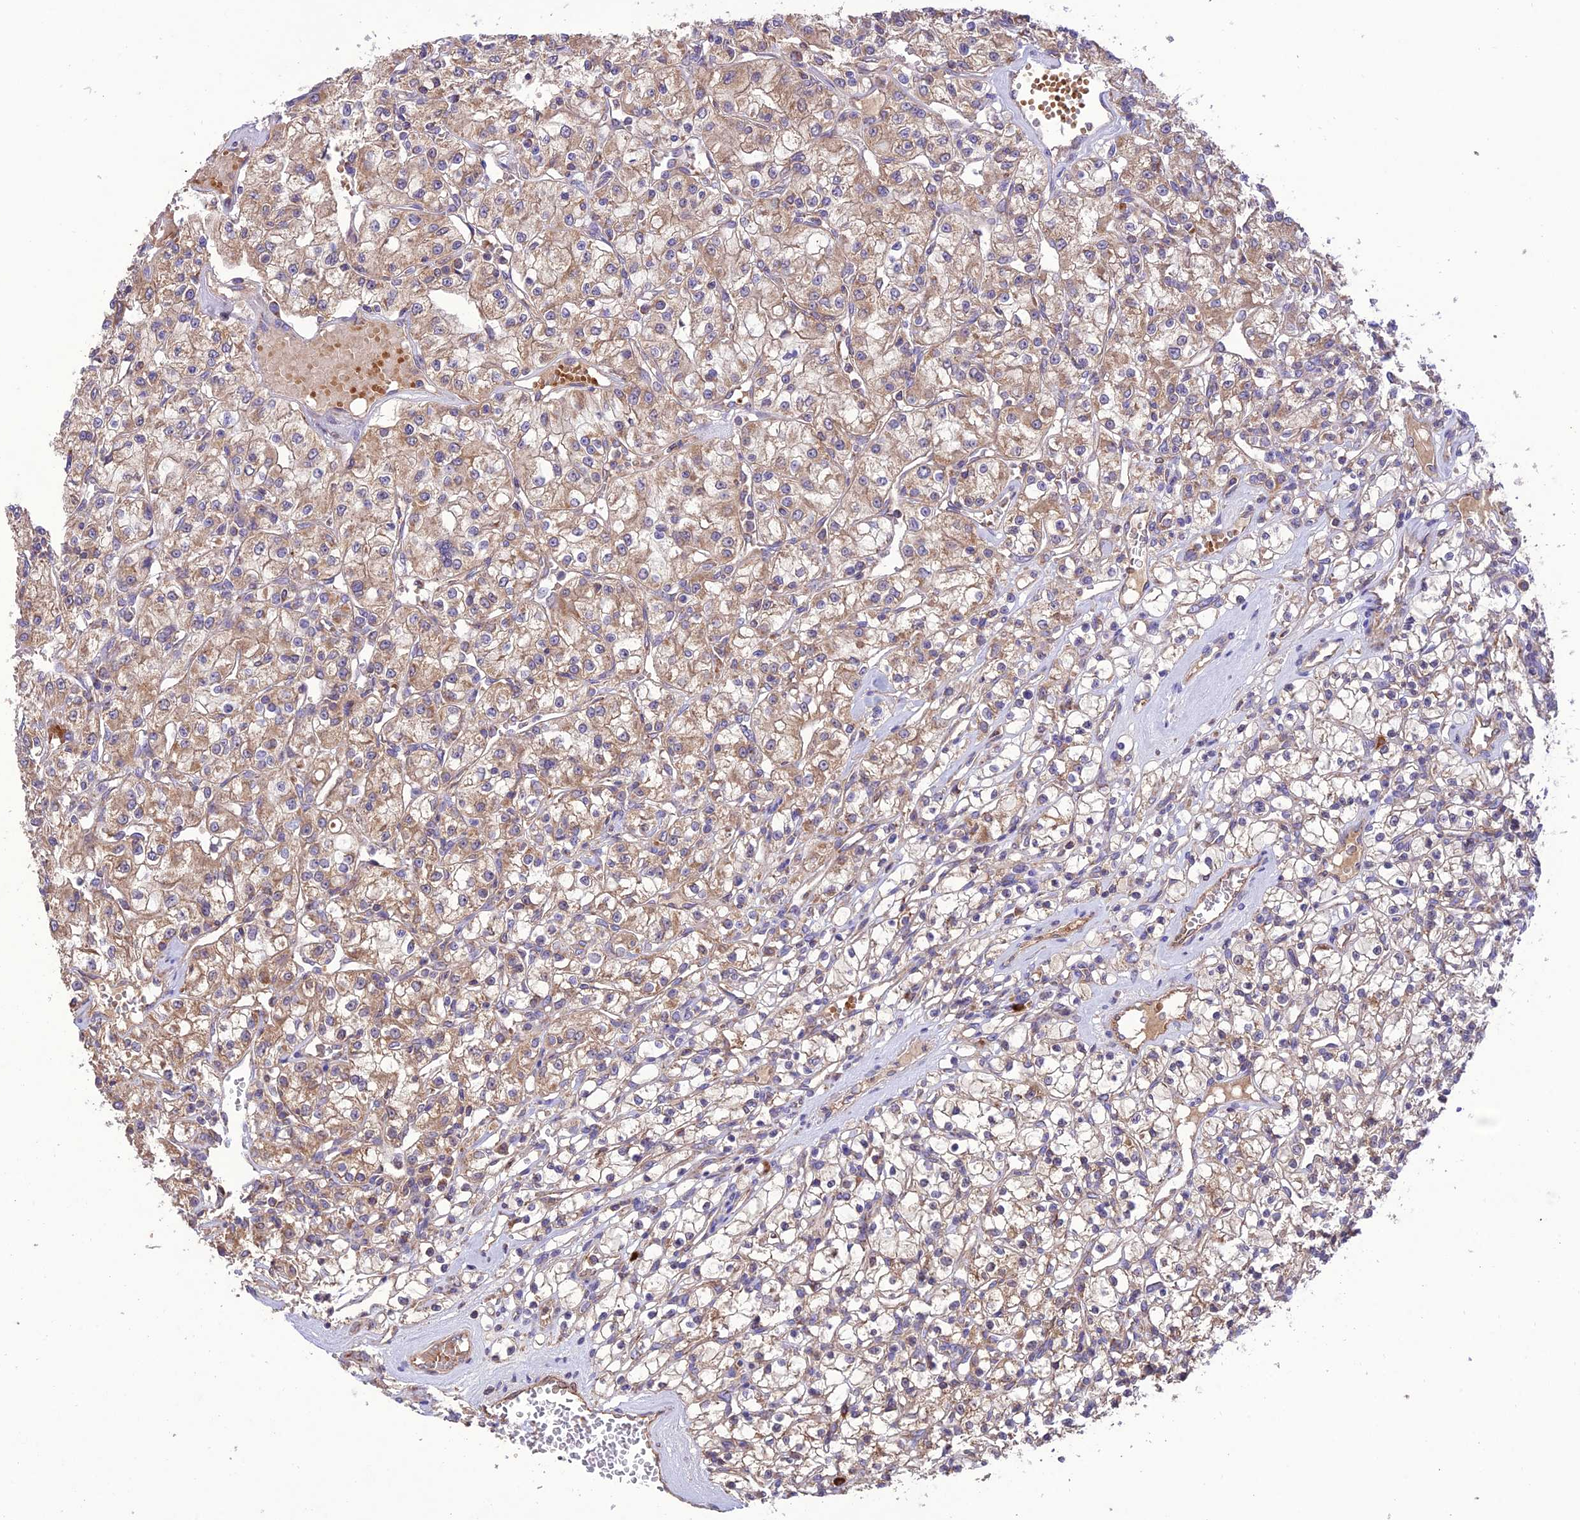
{"staining": {"intensity": "weak", "quantity": ">75%", "location": "cytoplasmic/membranous"}, "tissue": "renal cancer", "cell_type": "Tumor cells", "image_type": "cancer", "snomed": [{"axis": "morphology", "description": "Adenocarcinoma, NOS"}, {"axis": "topography", "description": "Kidney"}], "caption": "A low amount of weak cytoplasmic/membranous positivity is present in approximately >75% of tumor cells in adenocarcinoma (renal) tissue.", "gene": "NDUFAF1", "patient": {"sex": "female", "age": 59}}